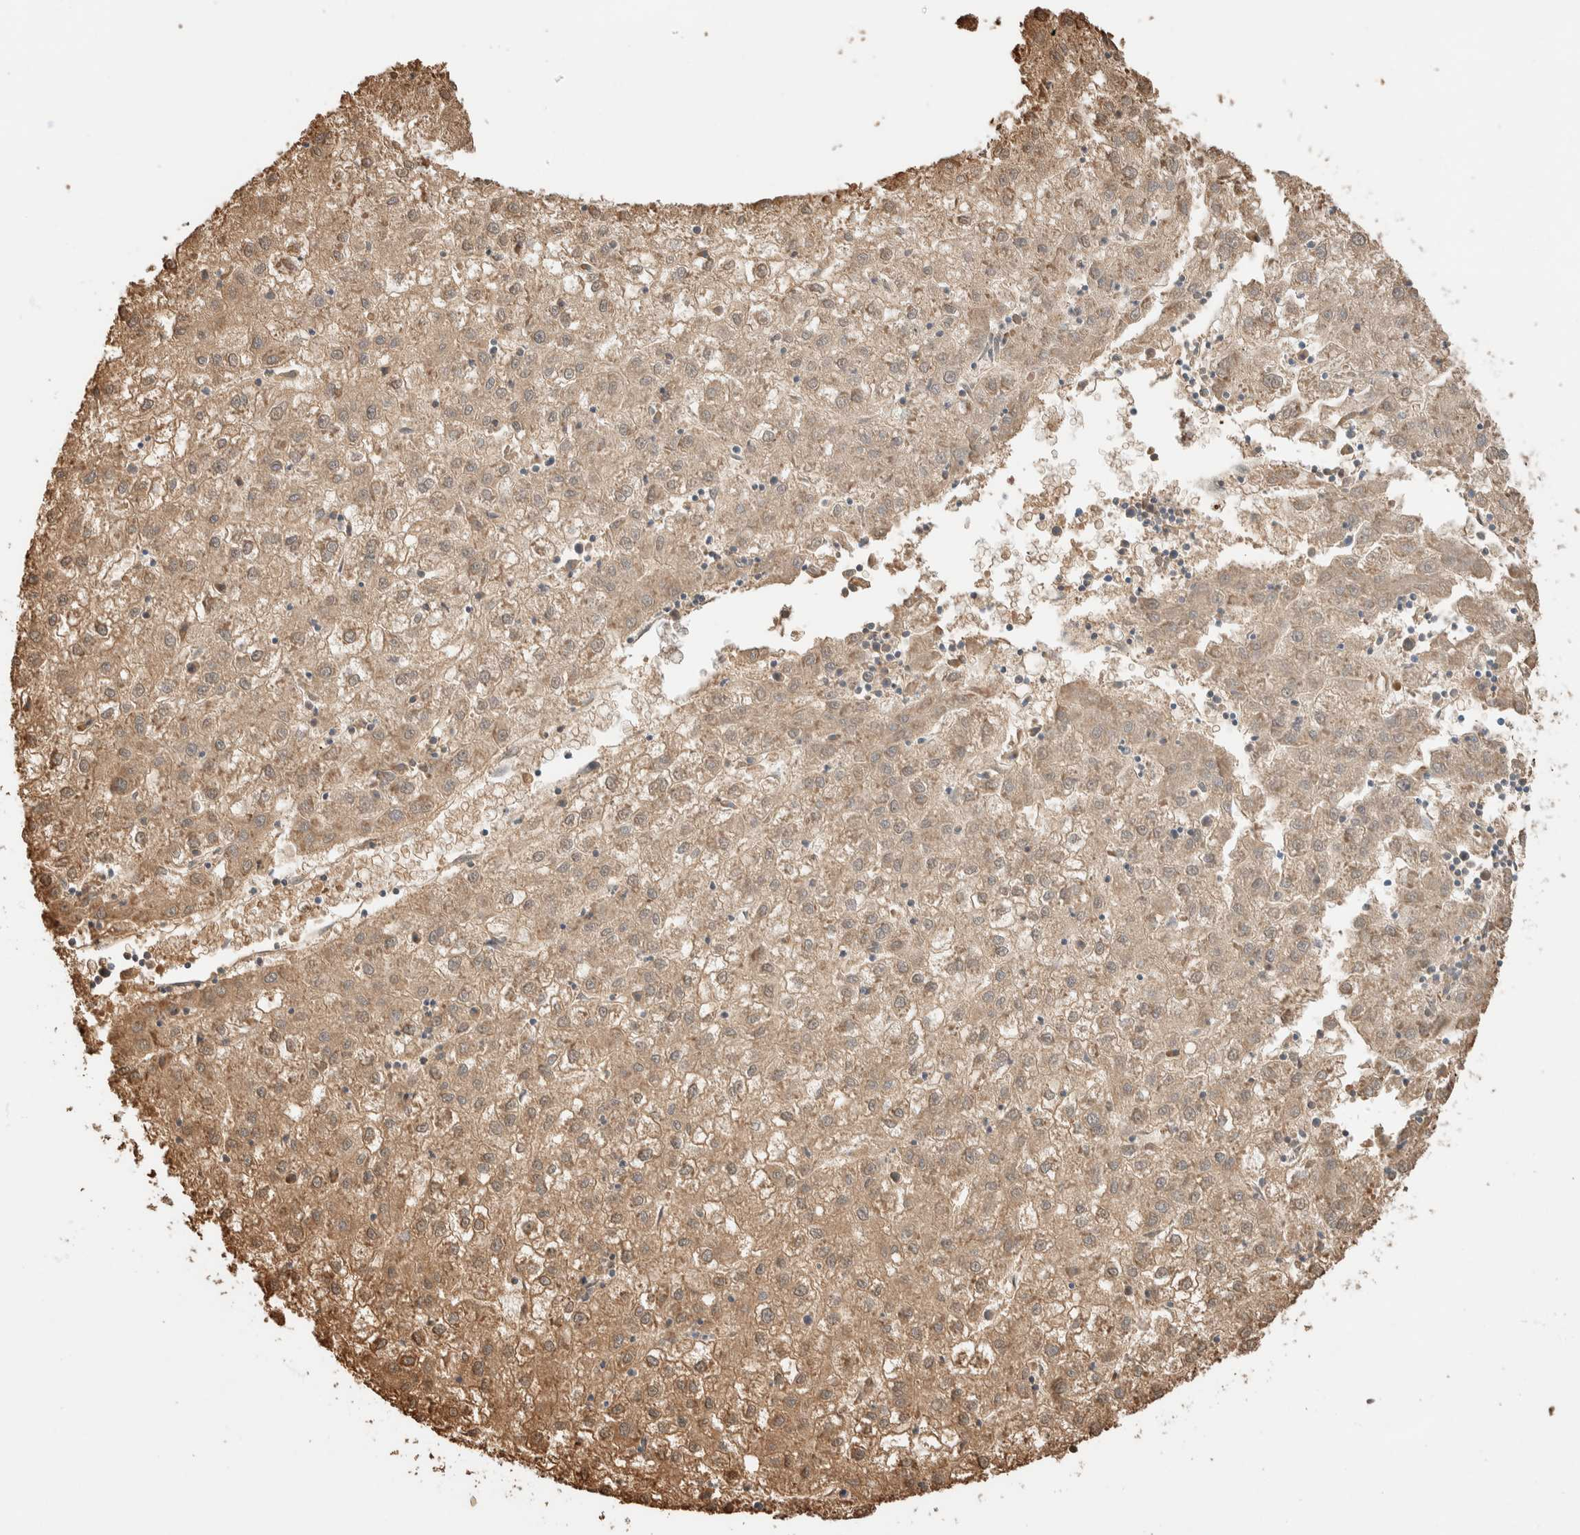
{"staining": {"intensity": "weak", "quantity": ">75%", "location": "cytoplasmic/membranous,nuclear"}, "tissue": "liver cancer", "cell_type": "Tumor cells", "image_type": "cancer", "snomed": [{"axis": "morphology", "description": "Carcinoma, Hepatocellular, NOS"}, {"axis": "topography", "description": "Liver"}], "caption": "Immunohistochemical staining of human liver cancer (hepatocellular carcinoma) exhibits low levels of weak cytoplasmic/membranous and nuclear protein positivity in about >75% of tumor cells. Using DAB (brown) and hematoxylin (blue) stains, captured at high magnification using brightfield microscopy.", "gene": "SETD4", "patient": {"sex": "male", "age": 72}}